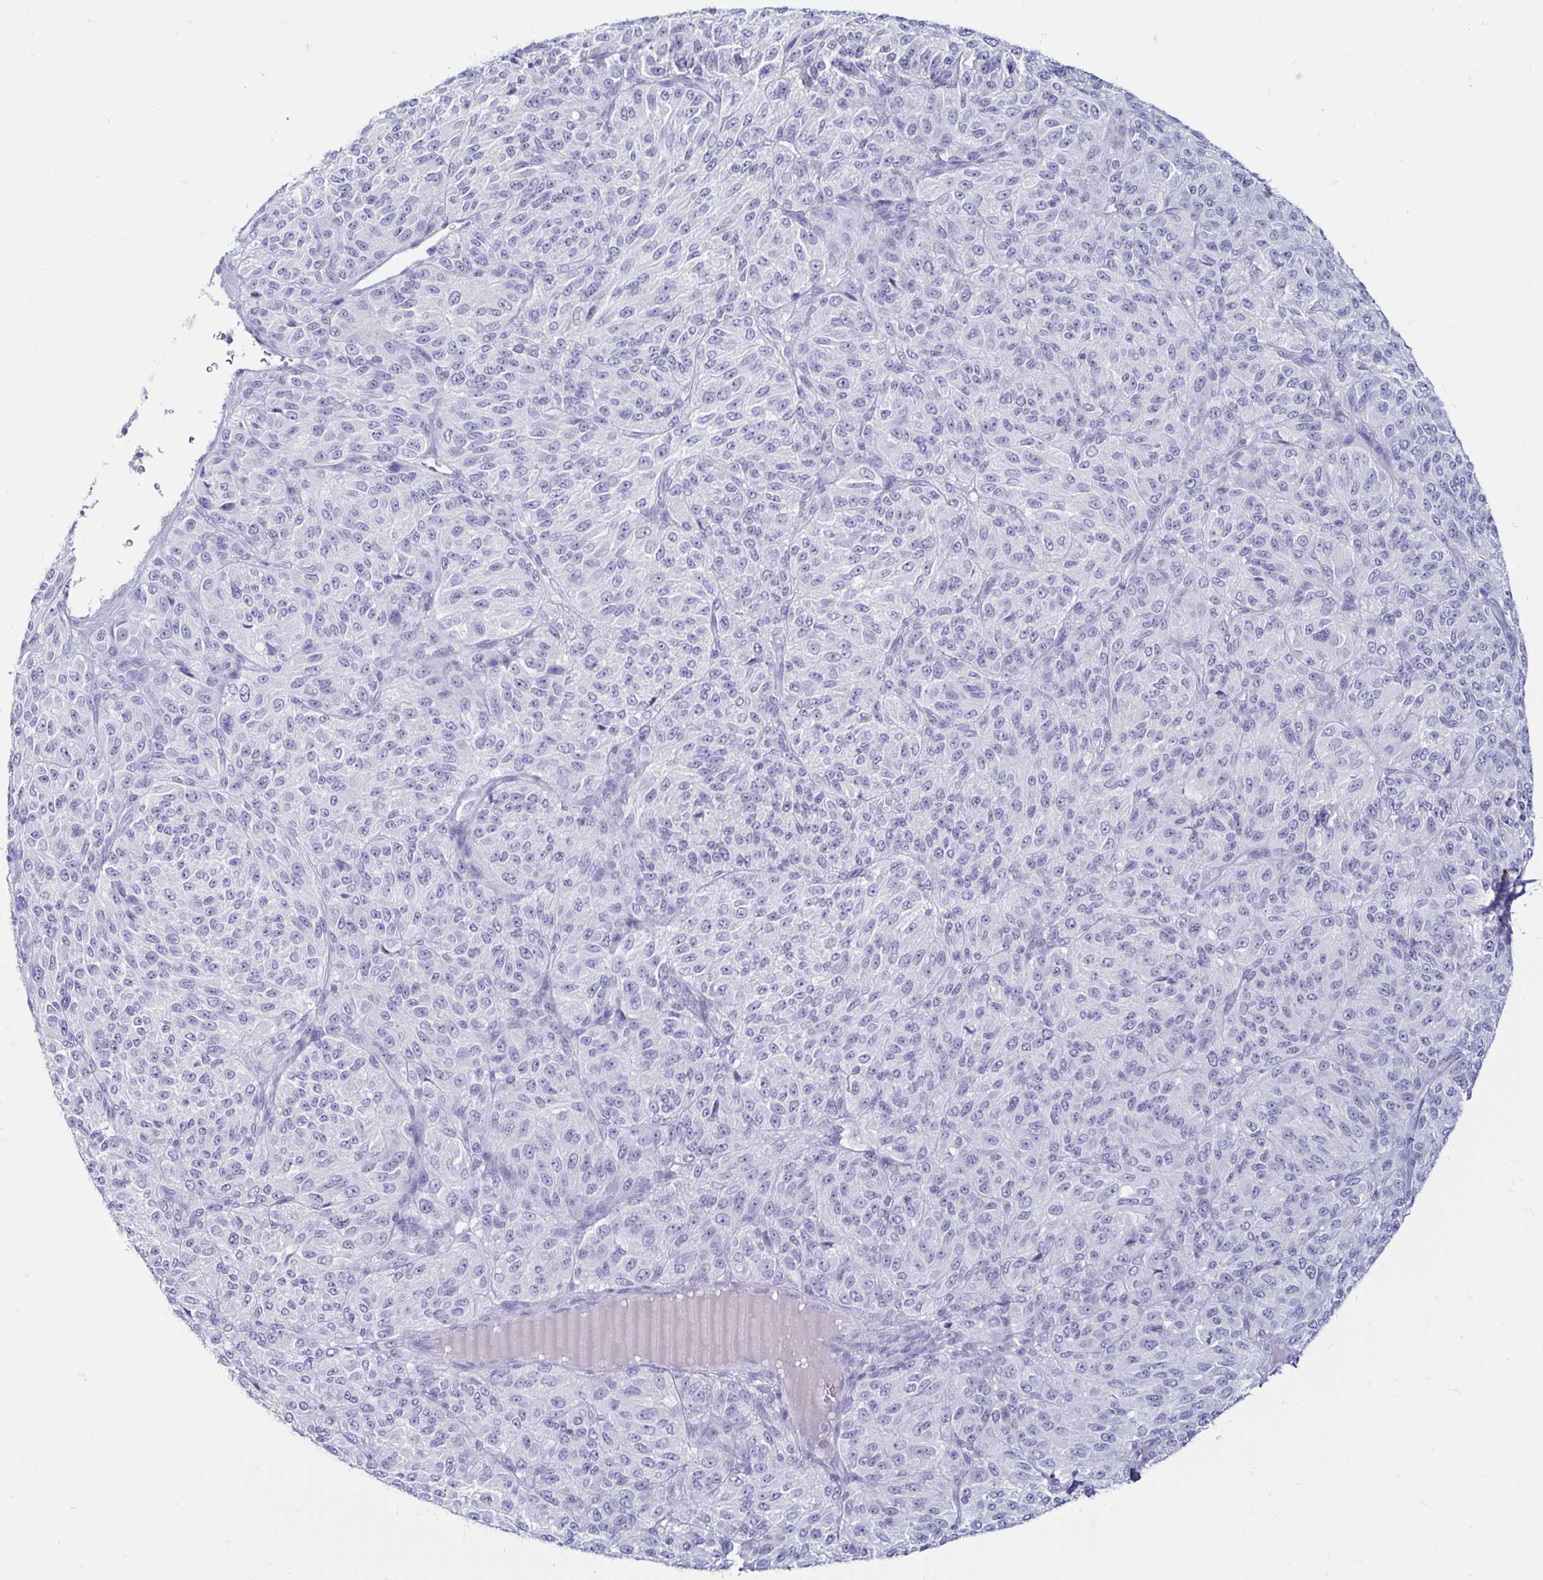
{"staining": {"intensity": "negative", "quantity": "none", "location": "none"}, "tissue": "melanoma", "cell_type": "Tumor cells", "image_type": "cancer", "snomed": [{"axis": "morphology", "description": "Malignant melanoma, Metastatic site"}, {"axis": "topography", "description": "Brain"}], "caption": "The histopathology image shows no significant staining in tumor cells of melanoma.", "gene": "TIMP1", "patient": {"sex": "female", "age": 56}}